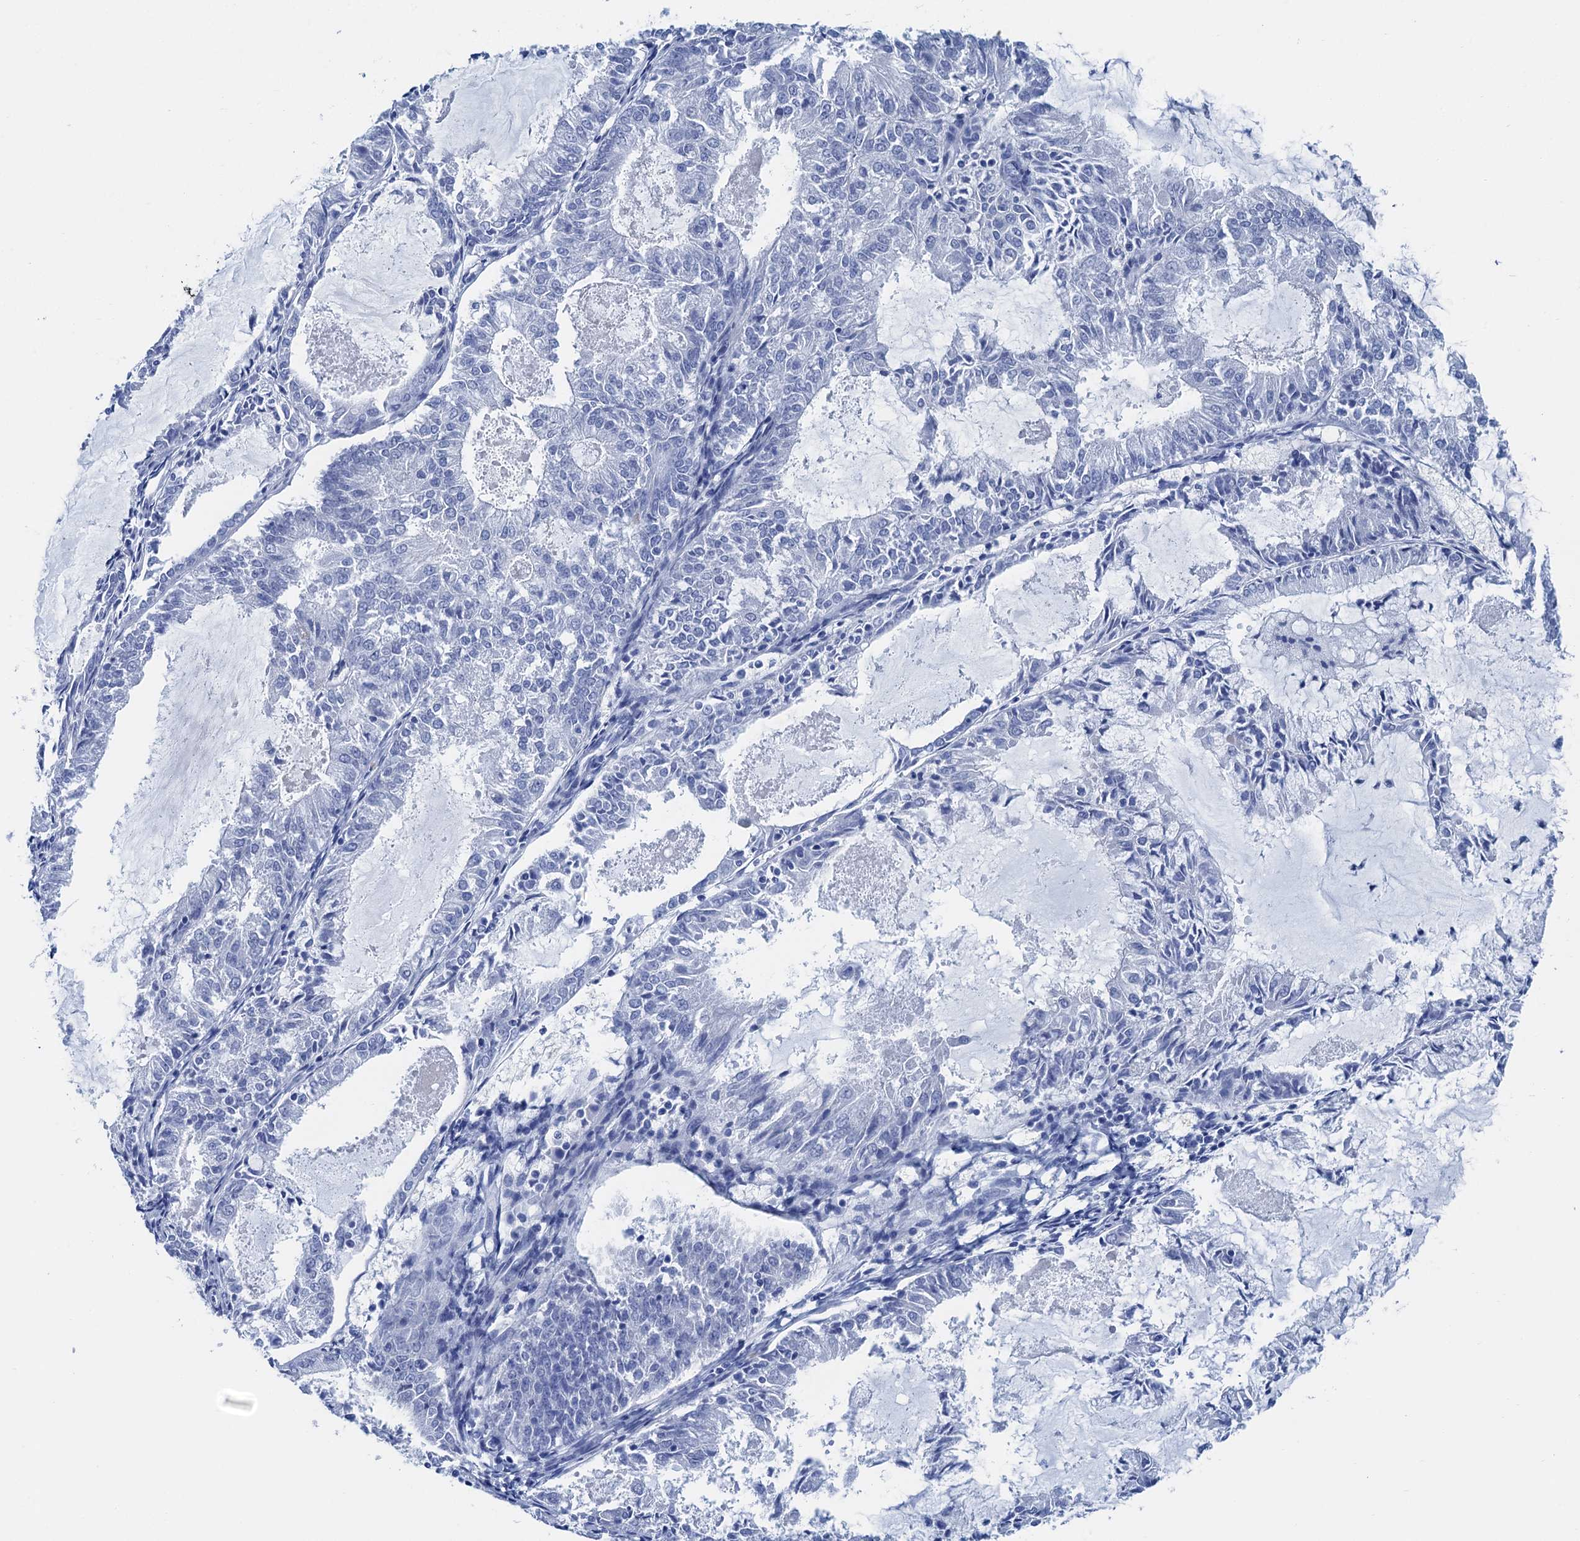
{"staining": {"intensity": "negative", "quantity": "none", "location": "none"}, "tissue": "endometrial cancer", "cell_type": "Tumor cells", "image_type": "cancer", "snomed": [{"axis": "morphology", "description": "Adenocarcinoma, NOS"}, {"axis": "topography", "description": "Endometrium"}], "caption": "Human endometrial adenocarcinoma stained for a protein using immunohistochemistry (IHC) reveals no staining in tumor cells.", "gene": "NLRP10", "patient": {"sex": "female", "age": 57}}